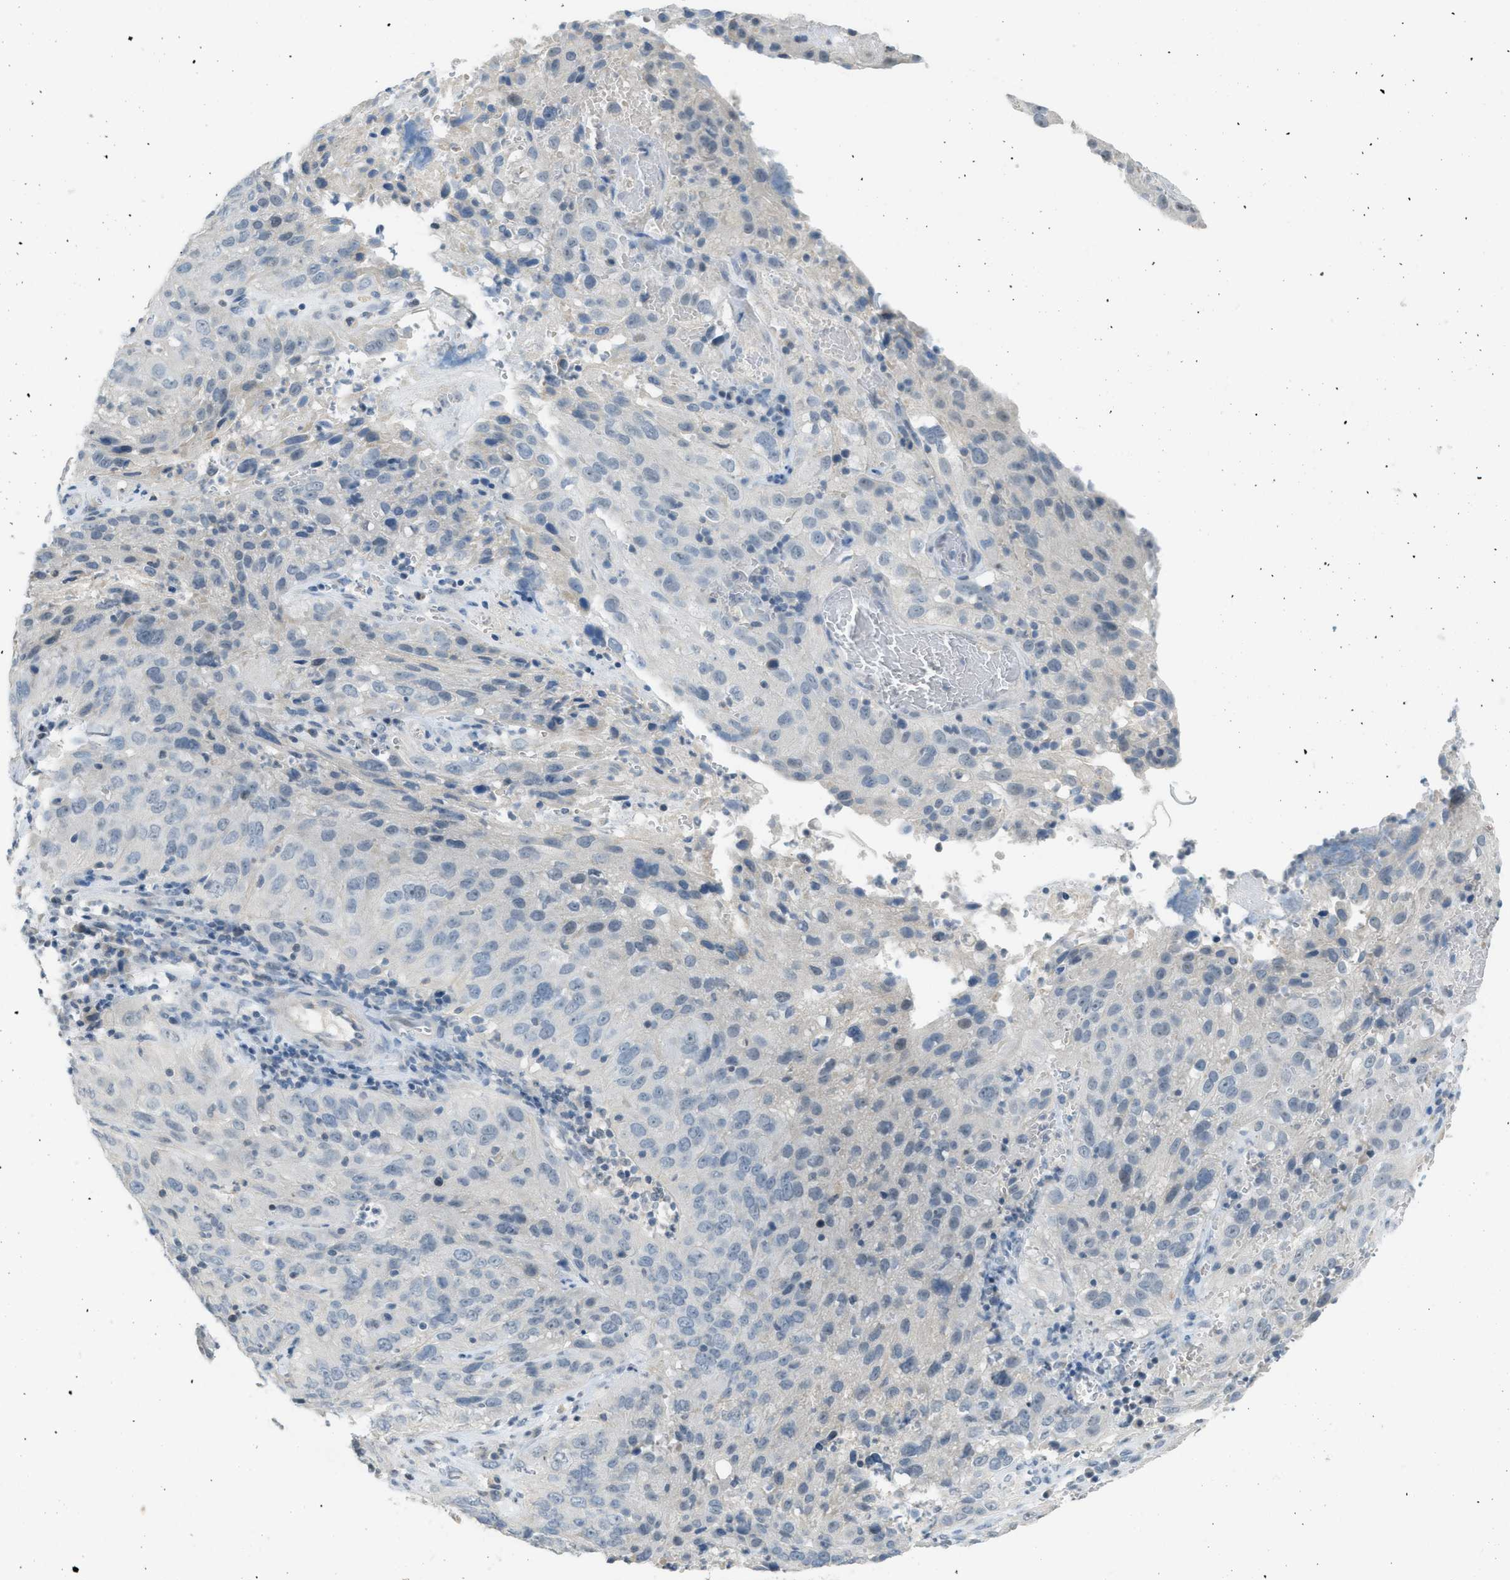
{"staining": {"intensity": "negative", "quantity": "none", "location": "none"}, "tissue": "cervical cancer", "cell_type": "Tumor cells", "image_type": "cancer", "snomed": [{"axis": "morphology", "description": "Squamous cell carcinoma, NOS"}, {"axis": "topography", "description": "Cervix"}], "caption": "A high-resolution photomicrograph shows immunohistochemistry (IHC) staining of cervical cancer (squamous cell carcinoma), which demonstrates no significant staining in tumor cells.", "gene": "TXNDC2", "patient": {"sex": "female", "age": 32}}